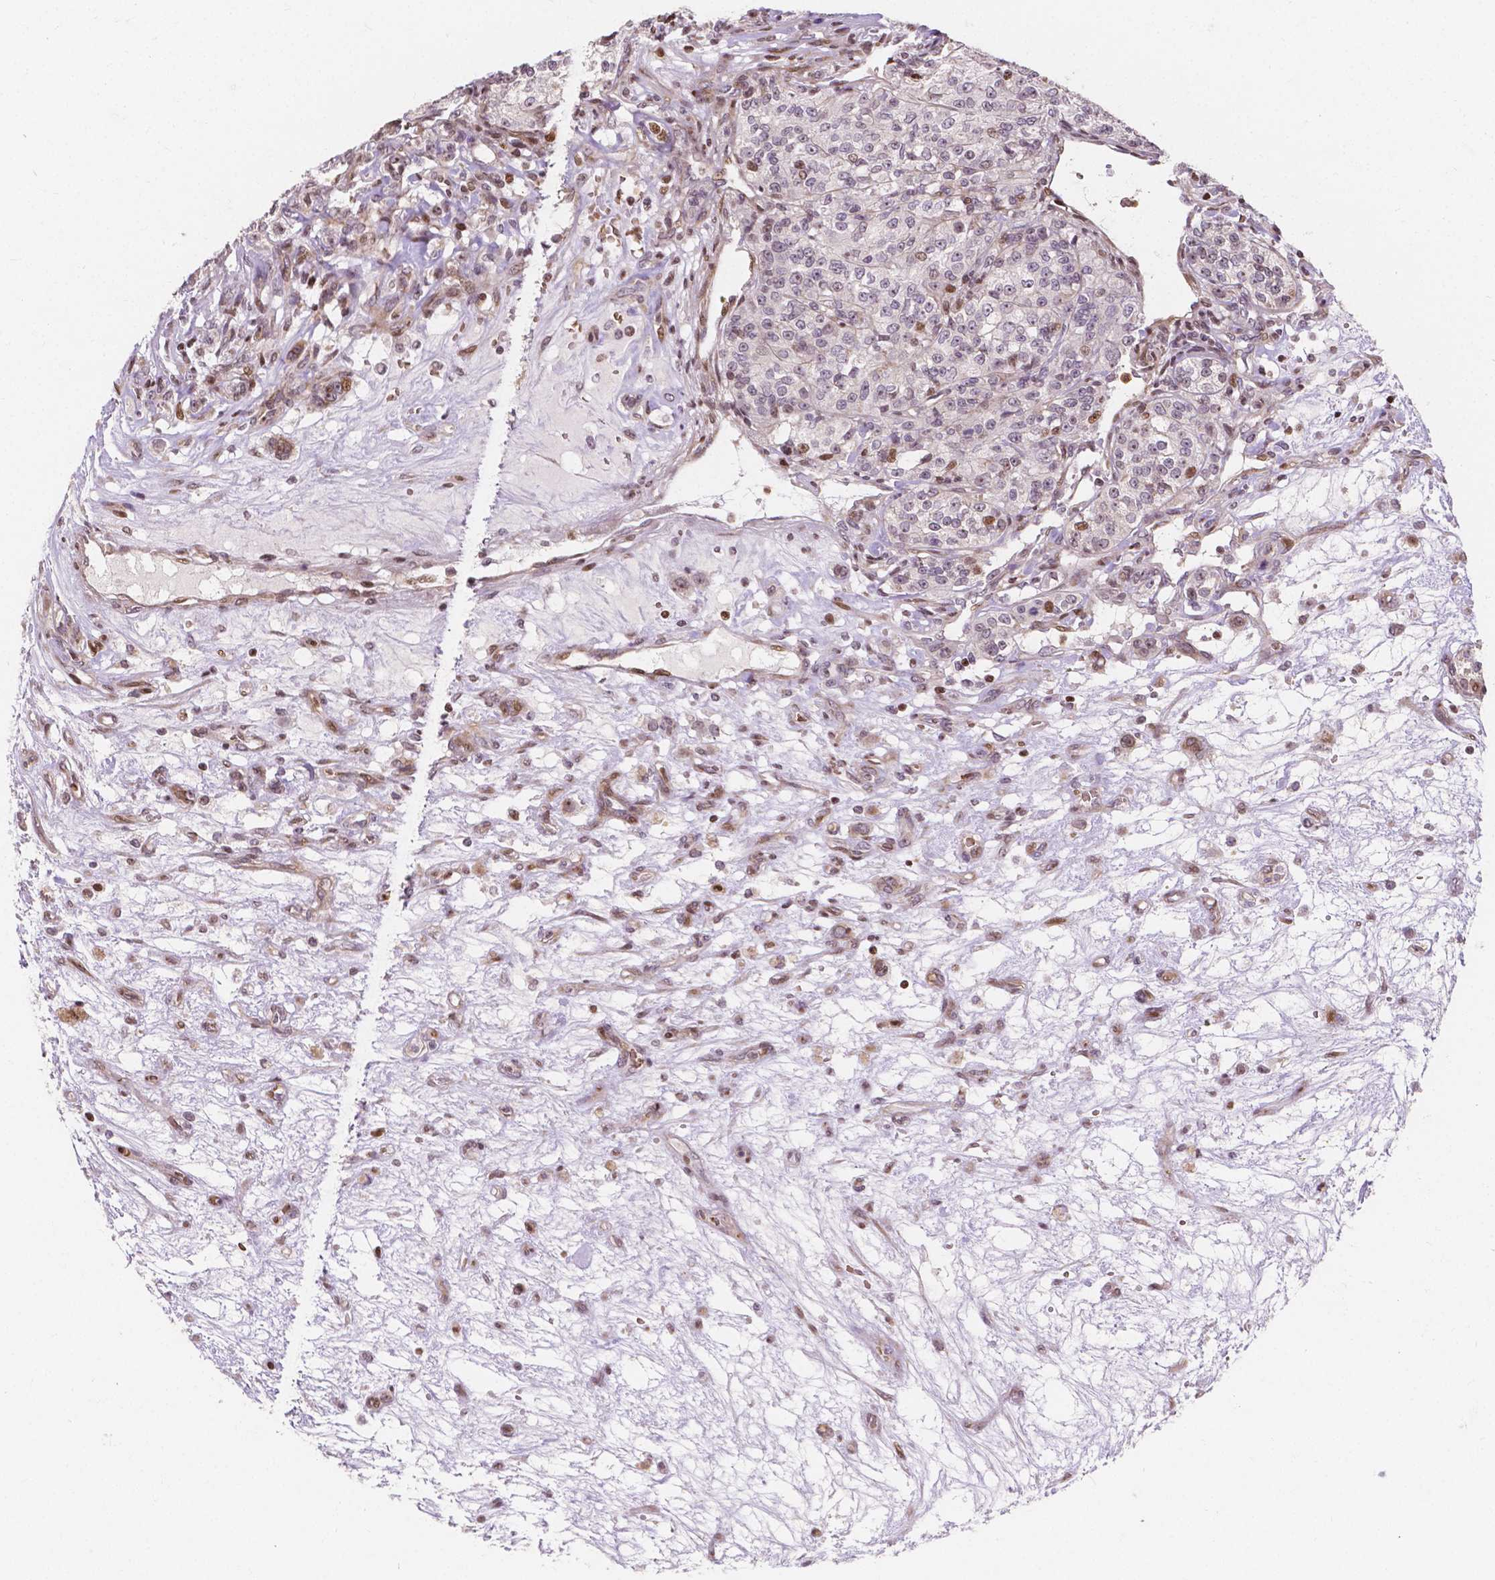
{"staining": {"intensity": "negative", "quantity": "none", "location": "none"}, "tissue": "renal cancer", "cell_type": "Tumor cells", "image_type": "cancer", "snomed": [{"axis": "morphology", "description": "Adenocarcinoma, NOS"}, {"axis": "topography", "description": "Kidney"}], "caption": "There is no significant expression in tumor cells of renal cancer.", "gene": "PTPN18", "patient": {"sex": "female", "age": 63}}